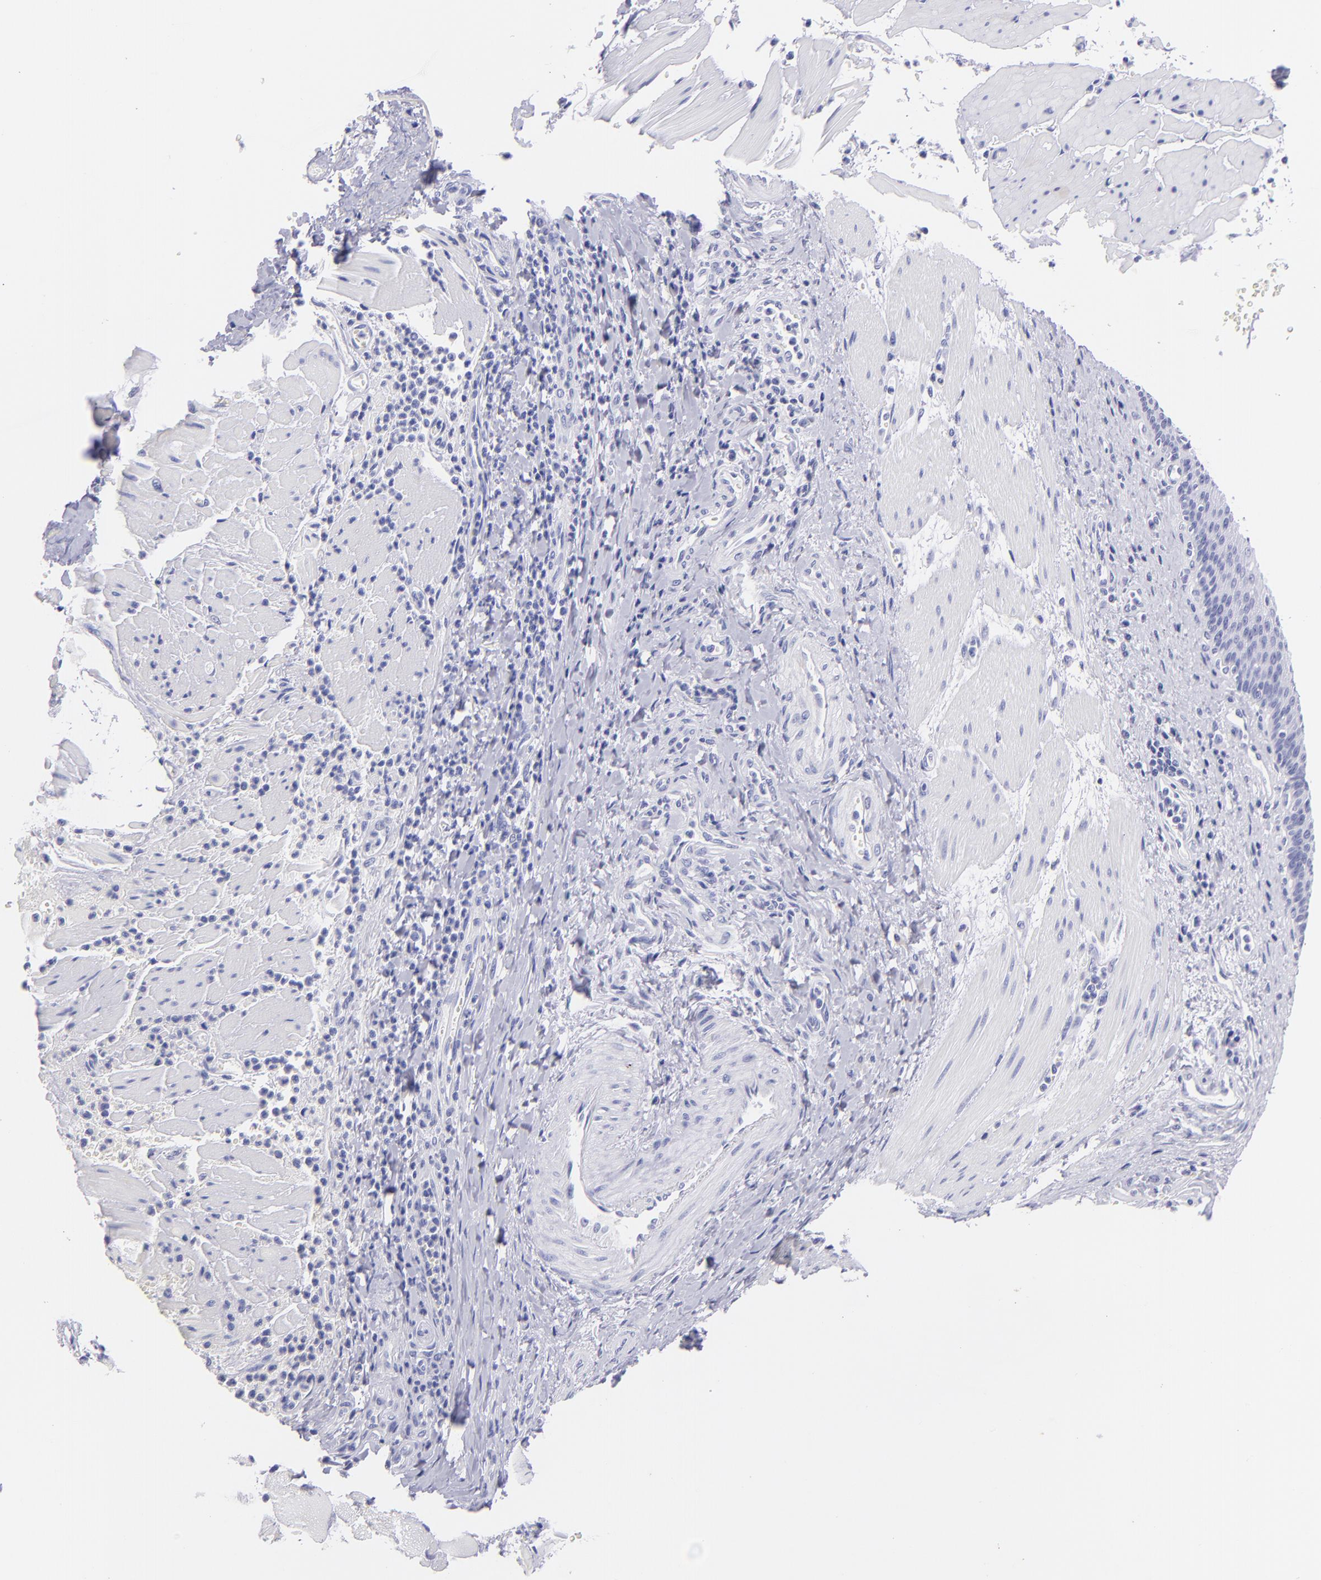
{"staining": {"intensity": "negative", "quantity": "none", "location": "none"}, "tissue": "esophagus", "cell_type": "Squamous epithelial cells", "image_type": "normal", "snomed": [{"axis": "morphology", "description": "Normal tissue, NOS"}, {"axis": "topography", "description": "Esophagus"}], "caption": "The image shows no significant staining in squamous epithelial cells of esophagus.", "gene": "PIP", "patient": {"sex": "female", "age": 61}}